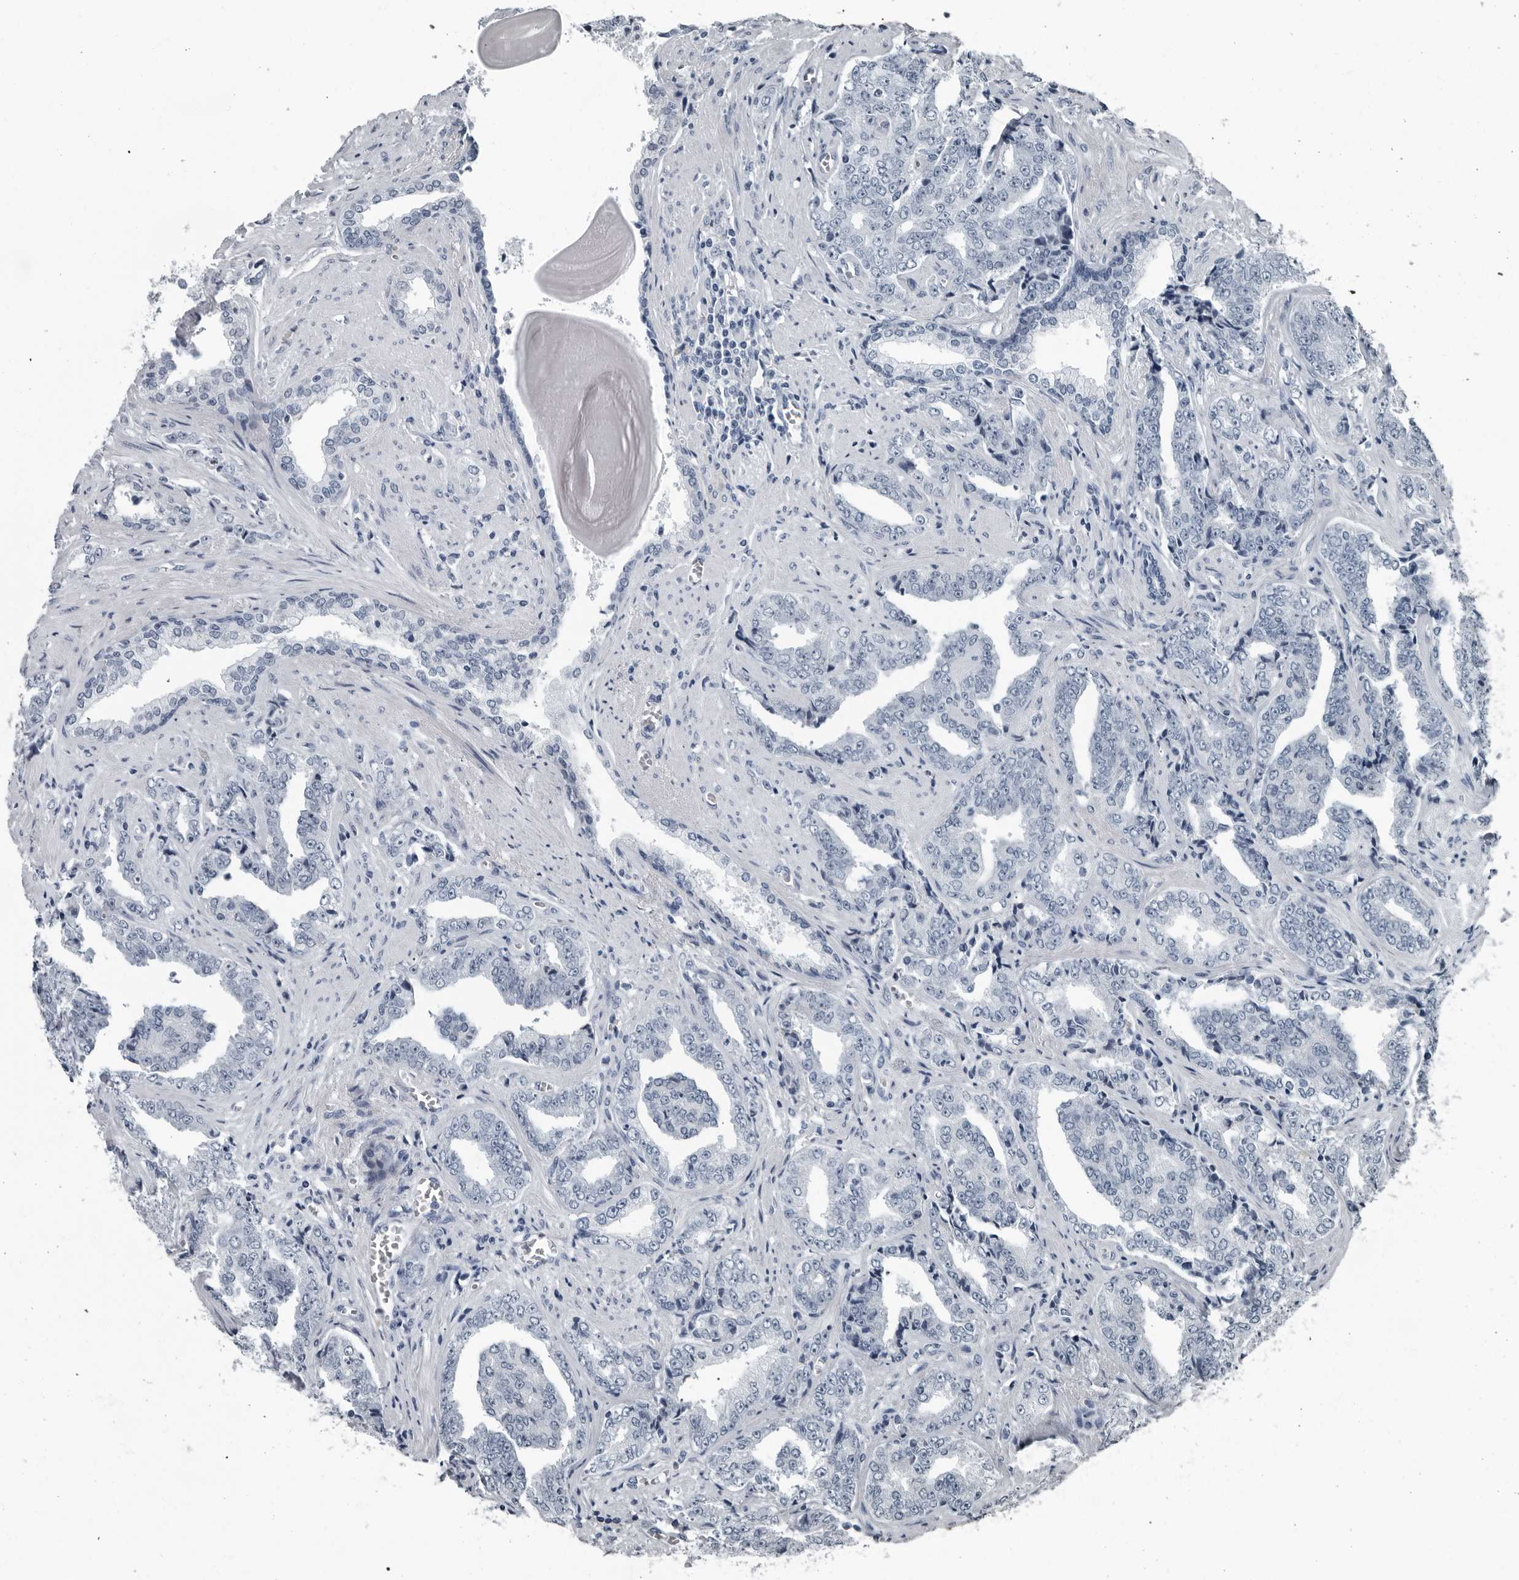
{"staining": {"intensity": "negative", "quantity": "none", "location": "none"}, "tissue": "prostate cancer", "cell_type": "Tumor cells", "image_type": "cancer", "snomed": [{"axis": "morphology", "description": "Adenocarcinoma, High grade"}, {"axis": "topography", "description": "Prostate"}], "caption": "Tumor cells show no significant protein staining in prostate cancer.", "gene": "PDCD11", "patient": {"sex": "male", "age": 71}}